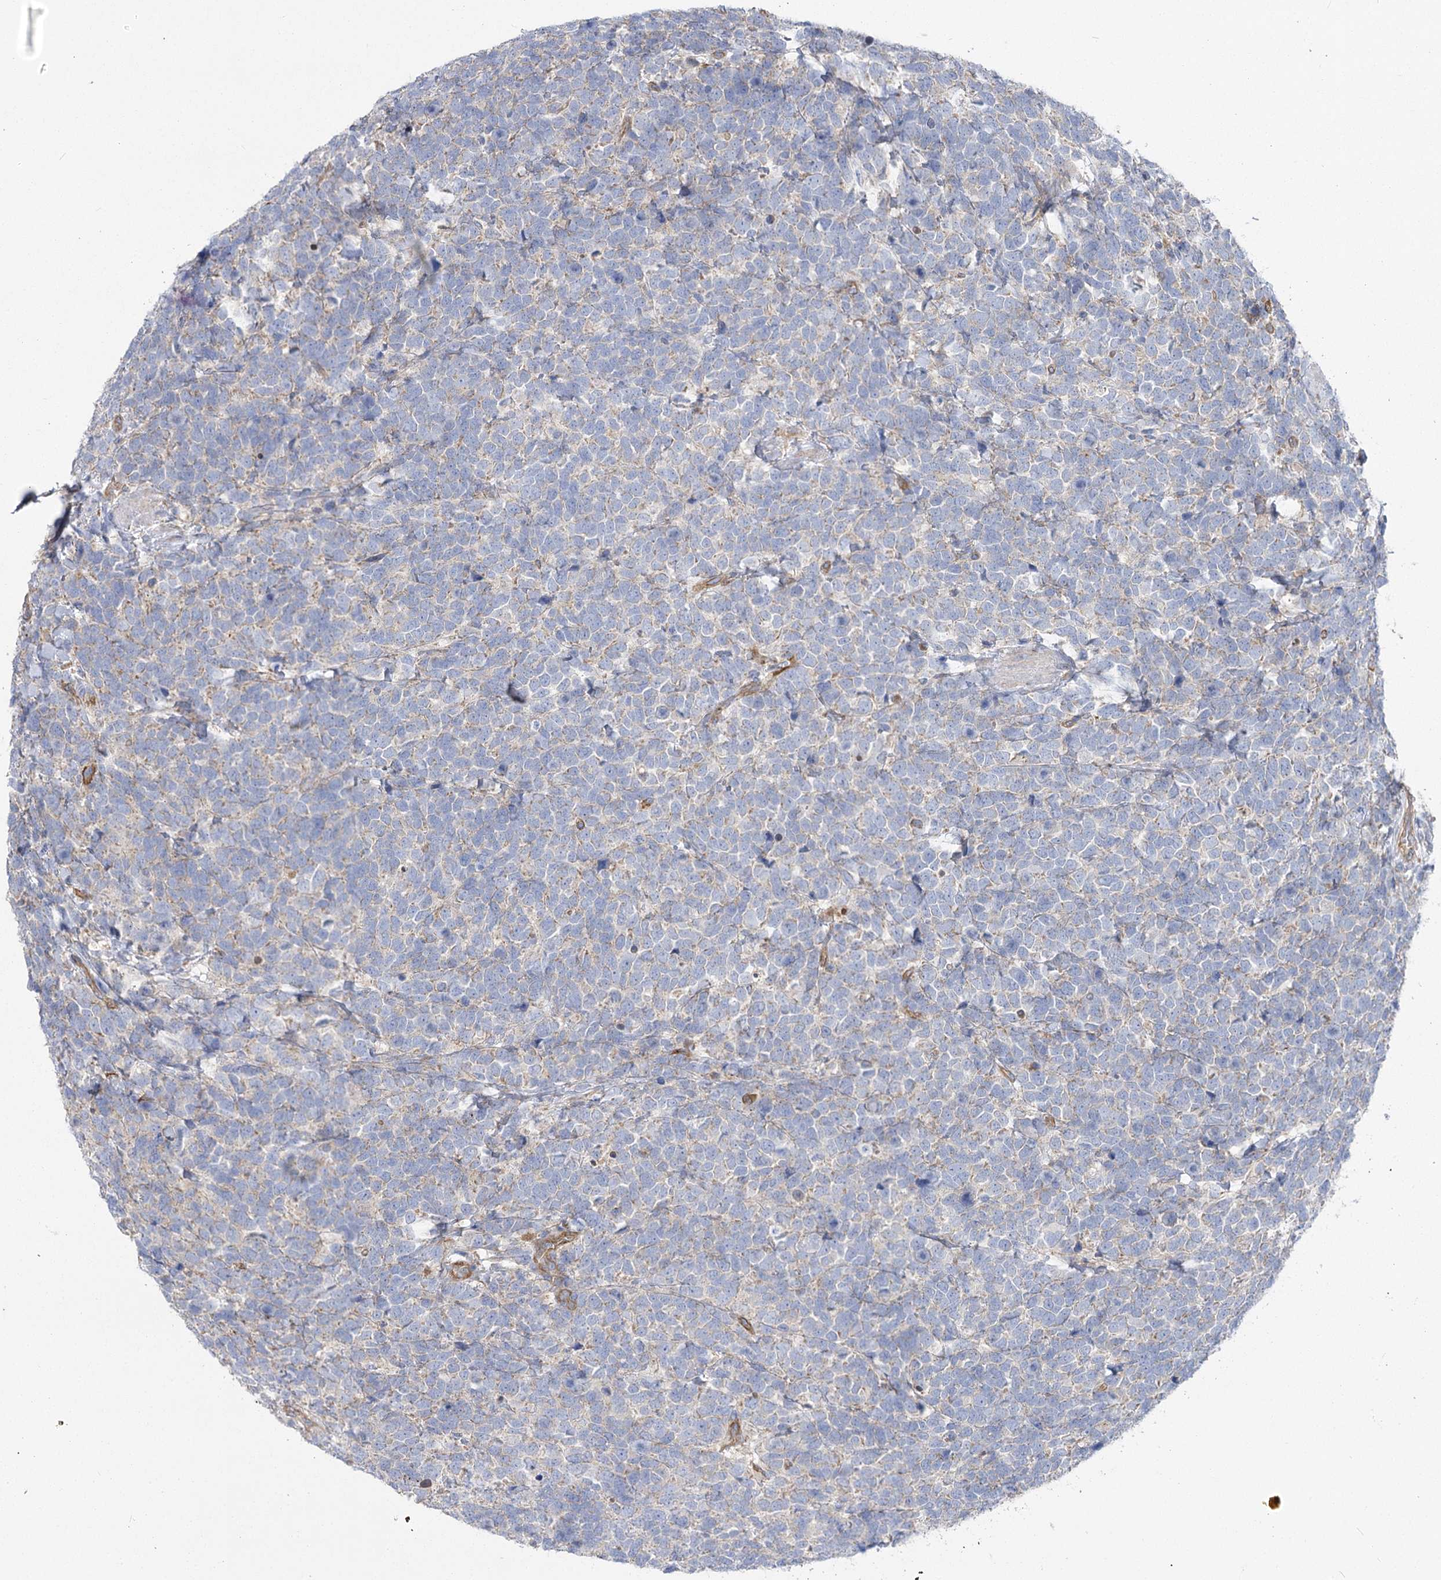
{"staining": {"intensity": "negative", "quantity": "none", "location": "none"}, "tissue": "urothelial cancer", "cell_type": "Tumor cells", "image_type": "cancer", "snomed": [{"axis": "morphology", "description": "Urothelial carcinoma, High grade"}, {"axis": "topography", "description": "Urinary bladder"}], "caption": "This photomicrograph is of high-grade urothelial carcinoma stained with immunohistochemistry to label a protein in brown with the nuclei are counter-stained blue. There is no expression in tumor cells.", "gene": "RMDN2", "patient": {"sex": "female", "age": 82}}